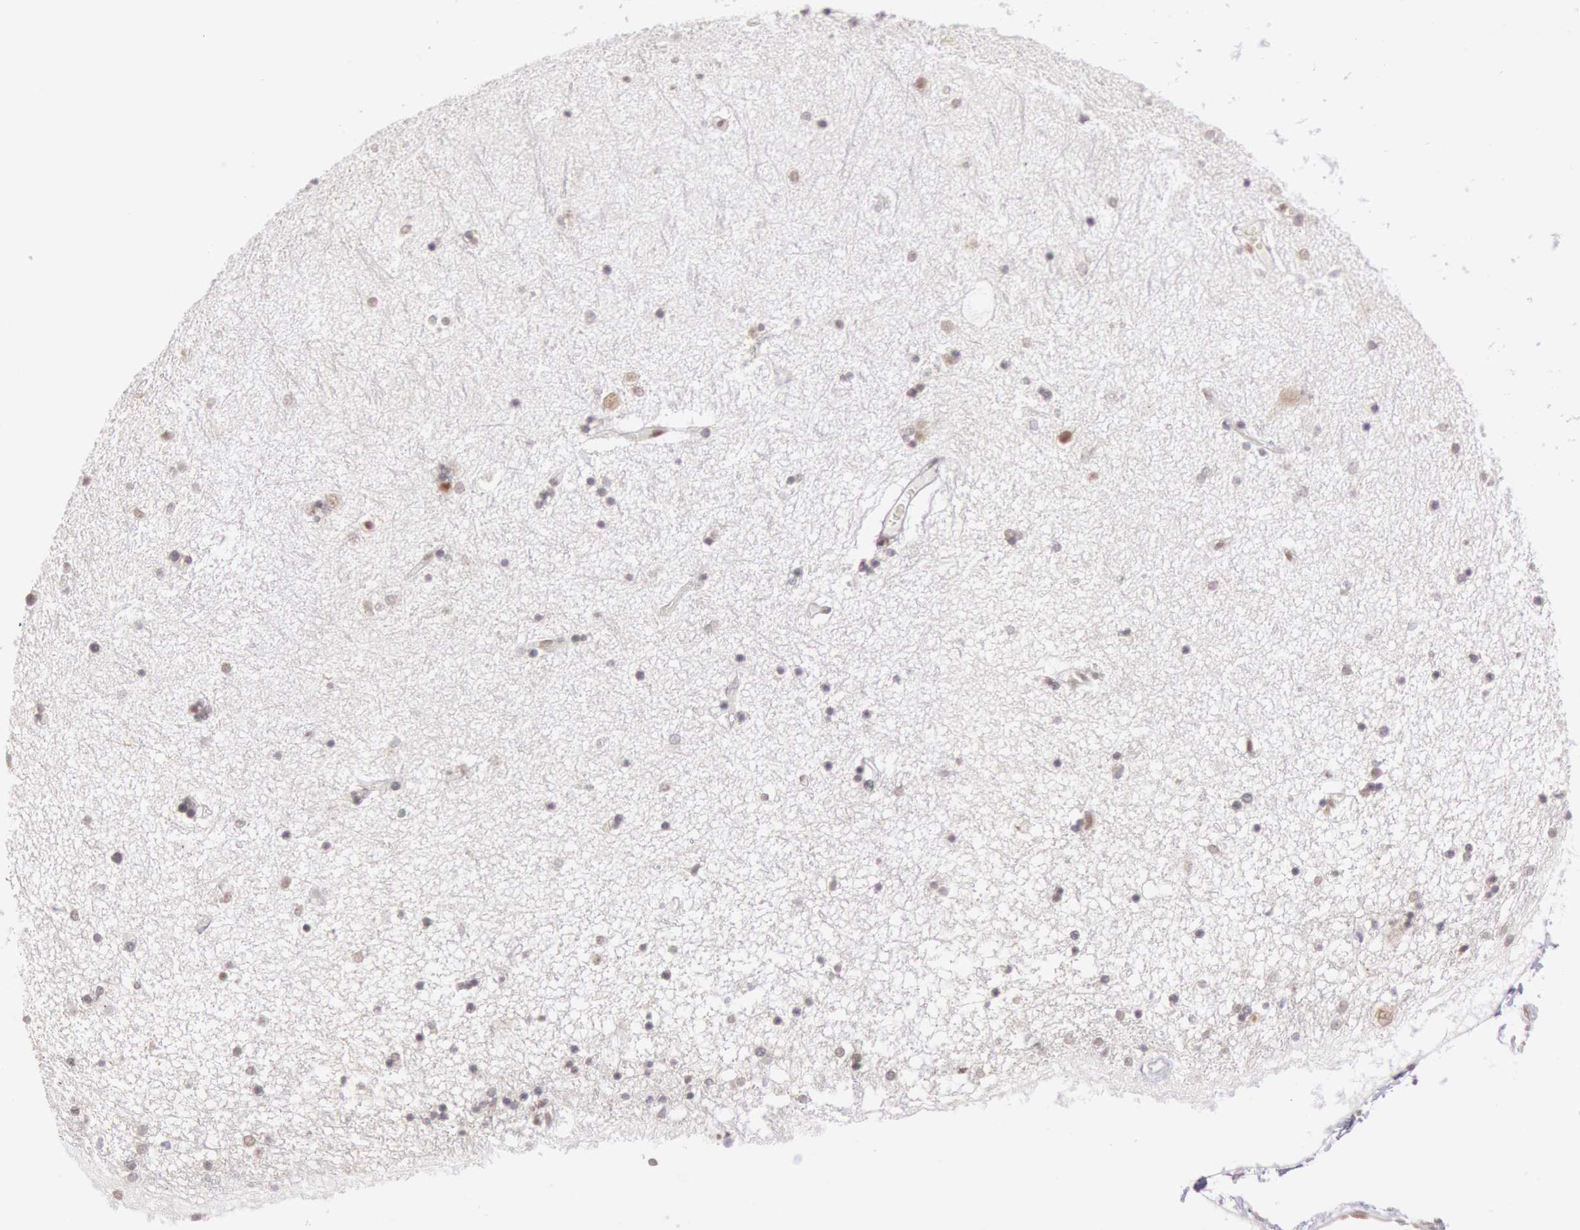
{"staining": {"intensity": "moderate", "quantity": ">75%", "location": "nuclear"}, "tissue": "hippocampus", "cell_type": "Glial cells", "image_type": "normal", "snomed": [{"axis": "morphology", "description": "Normal tissue, NOS"}, {"axis": "topography", "description": "Hippocampus"}], "caption": "Immunohistochemical staining of benign hippocampus exhibits moderate nuclear protein positivity in about >75% of glial cells.", "gene": "ESS2", "patient": {"sex": "female", "age": 54}}